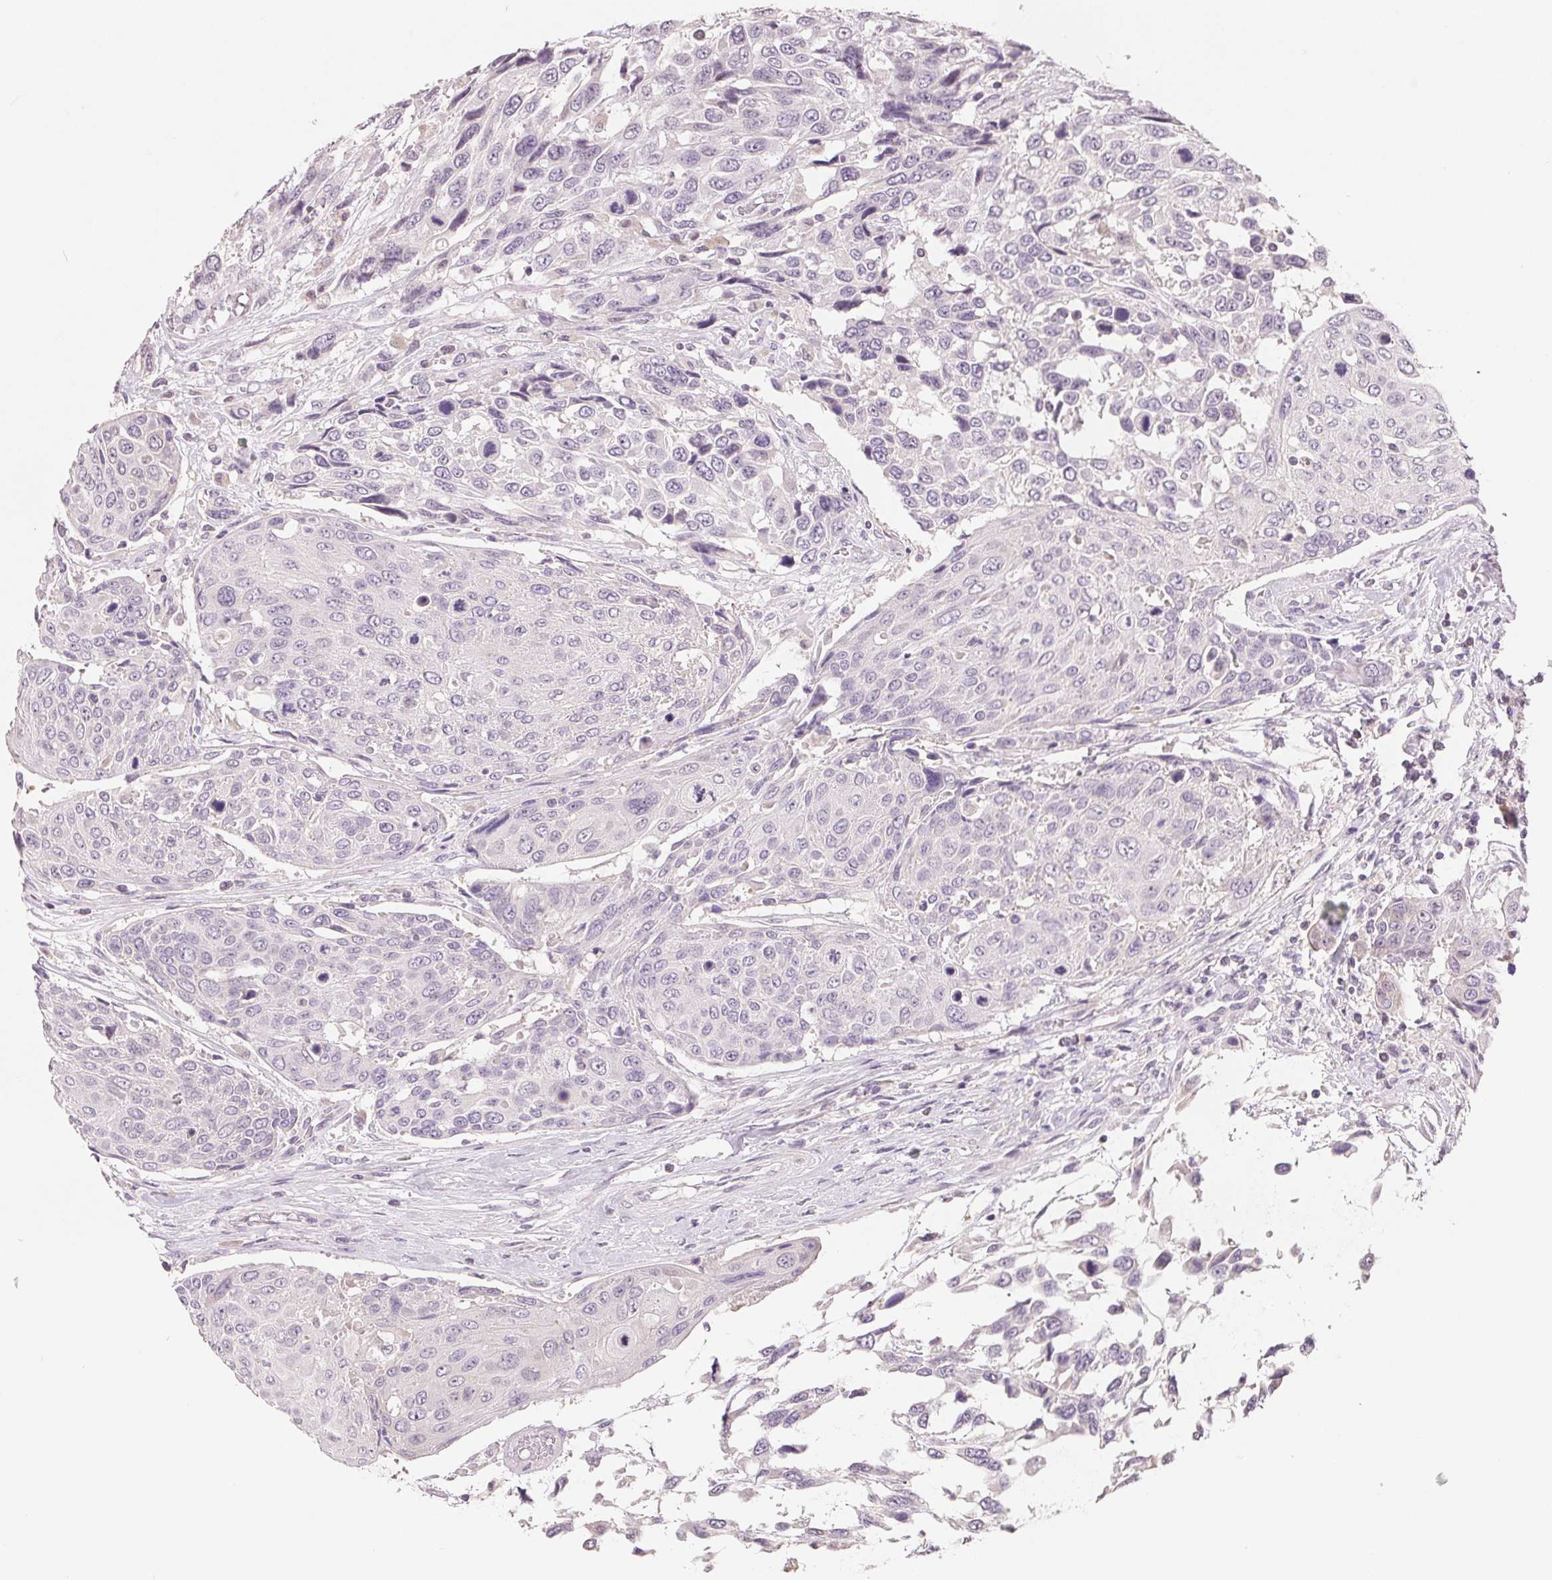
{"staining": {"intensity": "negative", "quantity": "none", "location": "none"}, "tissue": "urothelial cancer", "cell_type": "Tumor cells", "image_type": "cancer", "snomed": [{"axis": "morphology", "description": "Urothelial carcinoma, High grade"}, {"axis": "topography", "description": "Urinary bladder"}], "caption": "IHC image of human high-grade urothelial carcinoma stained for a protein (brown), which exhibits no staining in tumor cells. The staining was performed using DAB to visualize the protein expression in brown, while the nuclei were stained in blue with hematoxylin (Magnification: 20x).", "gene": "VTCN1", "patient": {"sex": "female", "age": 70}}